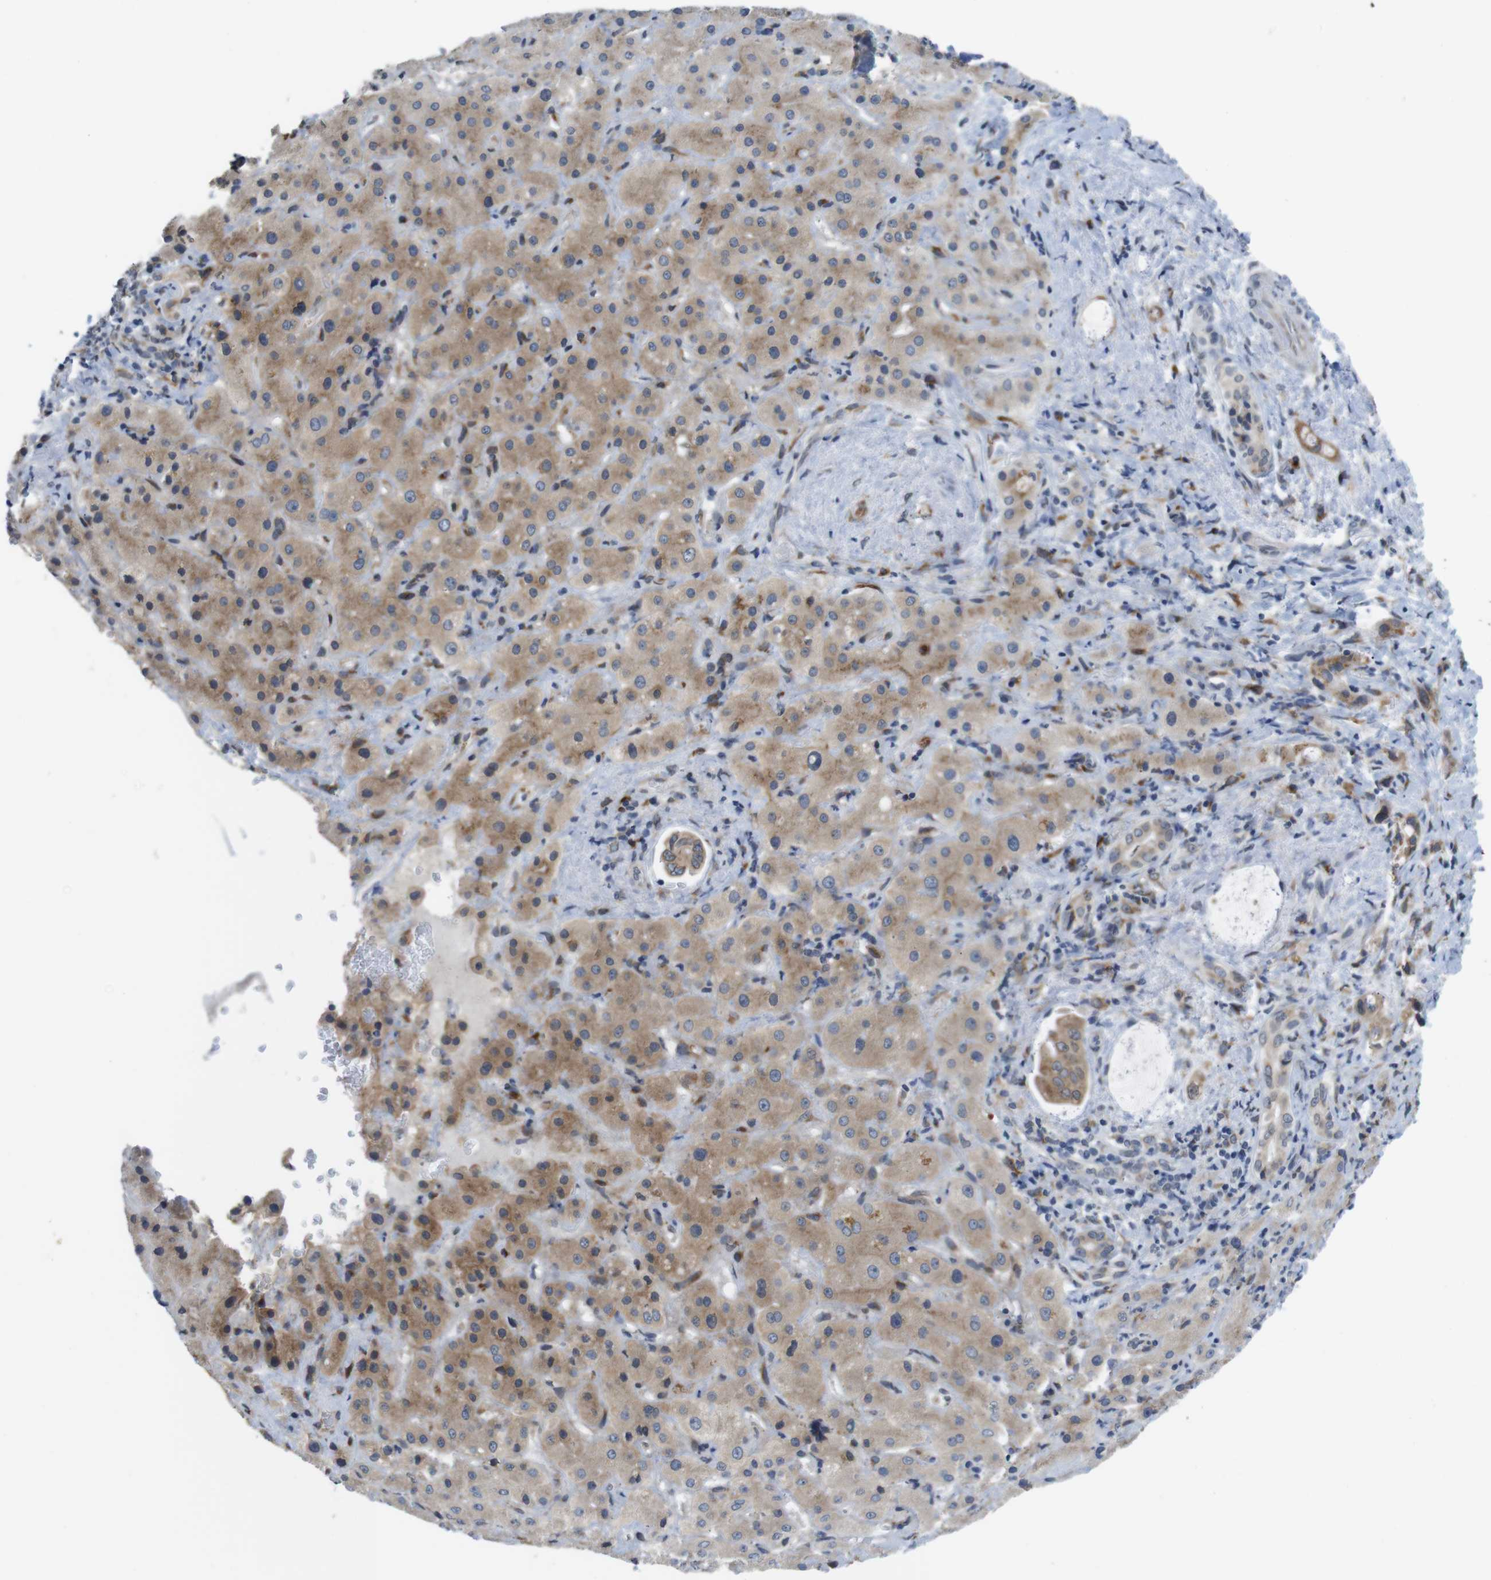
{"staining": {"intensity": "moderate", "quantity": "25%-75%", "location": "cytoplasmic/membranous"}, "tissue": "liver cancer", "cell_type": "Tumor cells", "image_type": "cancer", "snomed": [{"axis": "morphology", "description": "Cholangiocarcinoma"}, {"axis": "topography", "description": "Liver"}], "caption": "A brown stain shows moderate cytoplasmic/membranous staining of a protein in human liver cholangiocarcinoma tumor cells.", "gene": "ERGIC3", "patient": {"sex": "female", "age": 65}}